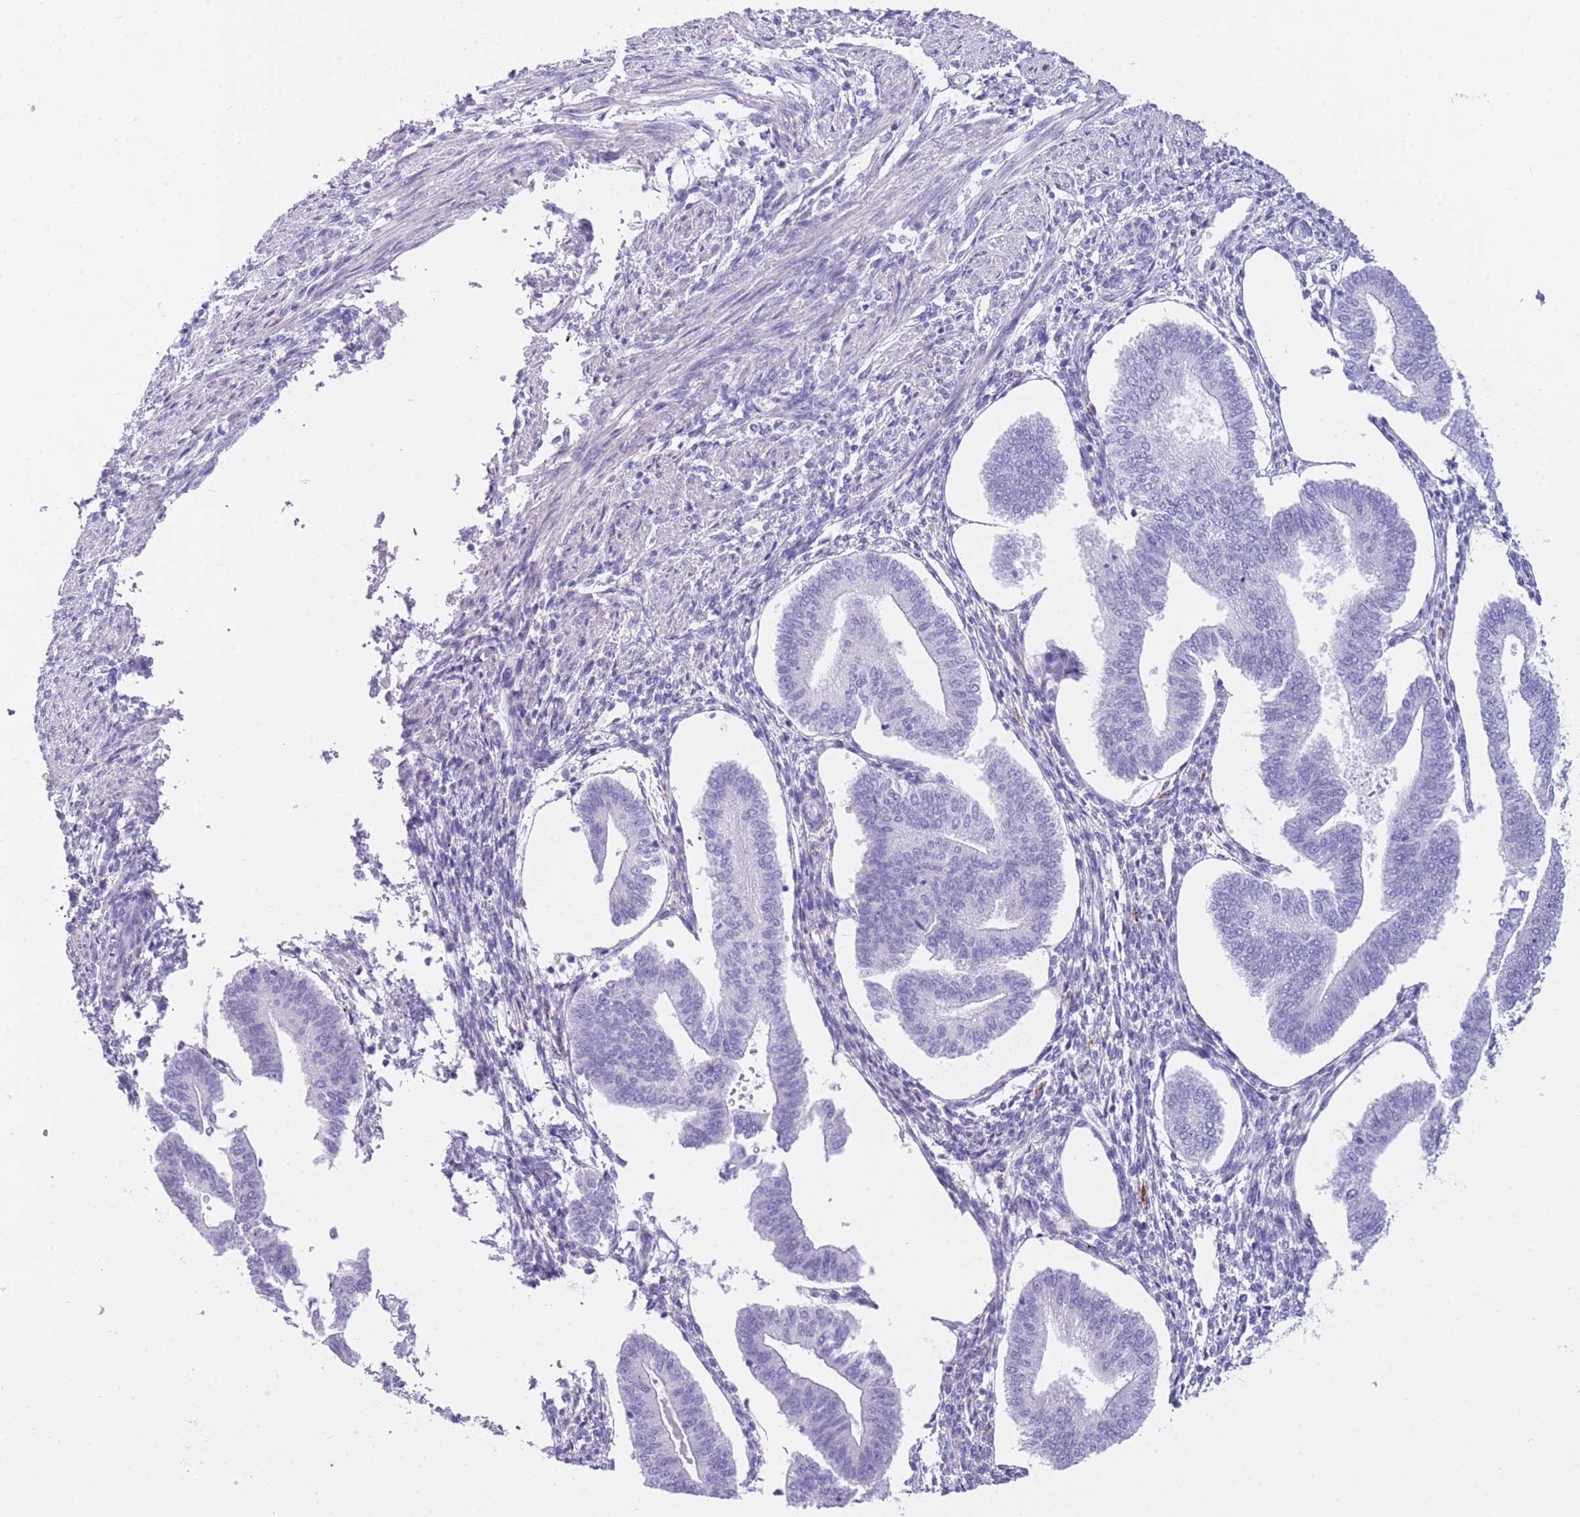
{"staining": {"intensity": "negative", "quantity": "none", "location": "none"}, "tissue": "endometrium", "cell_type": "Cells in endometrial stroma", "image_type": "normal", "snomed": [{"axis": "morphology", "description": "Normal tissue, NOS"}, {"axis": "topography", "description": "Endometrium"}], "caption": "Image shows no protein positivity in cells in endometrial stroma of benign endometrium.", "gene": "PLBD1", "patient": {"sex": "female", "age": 34}}